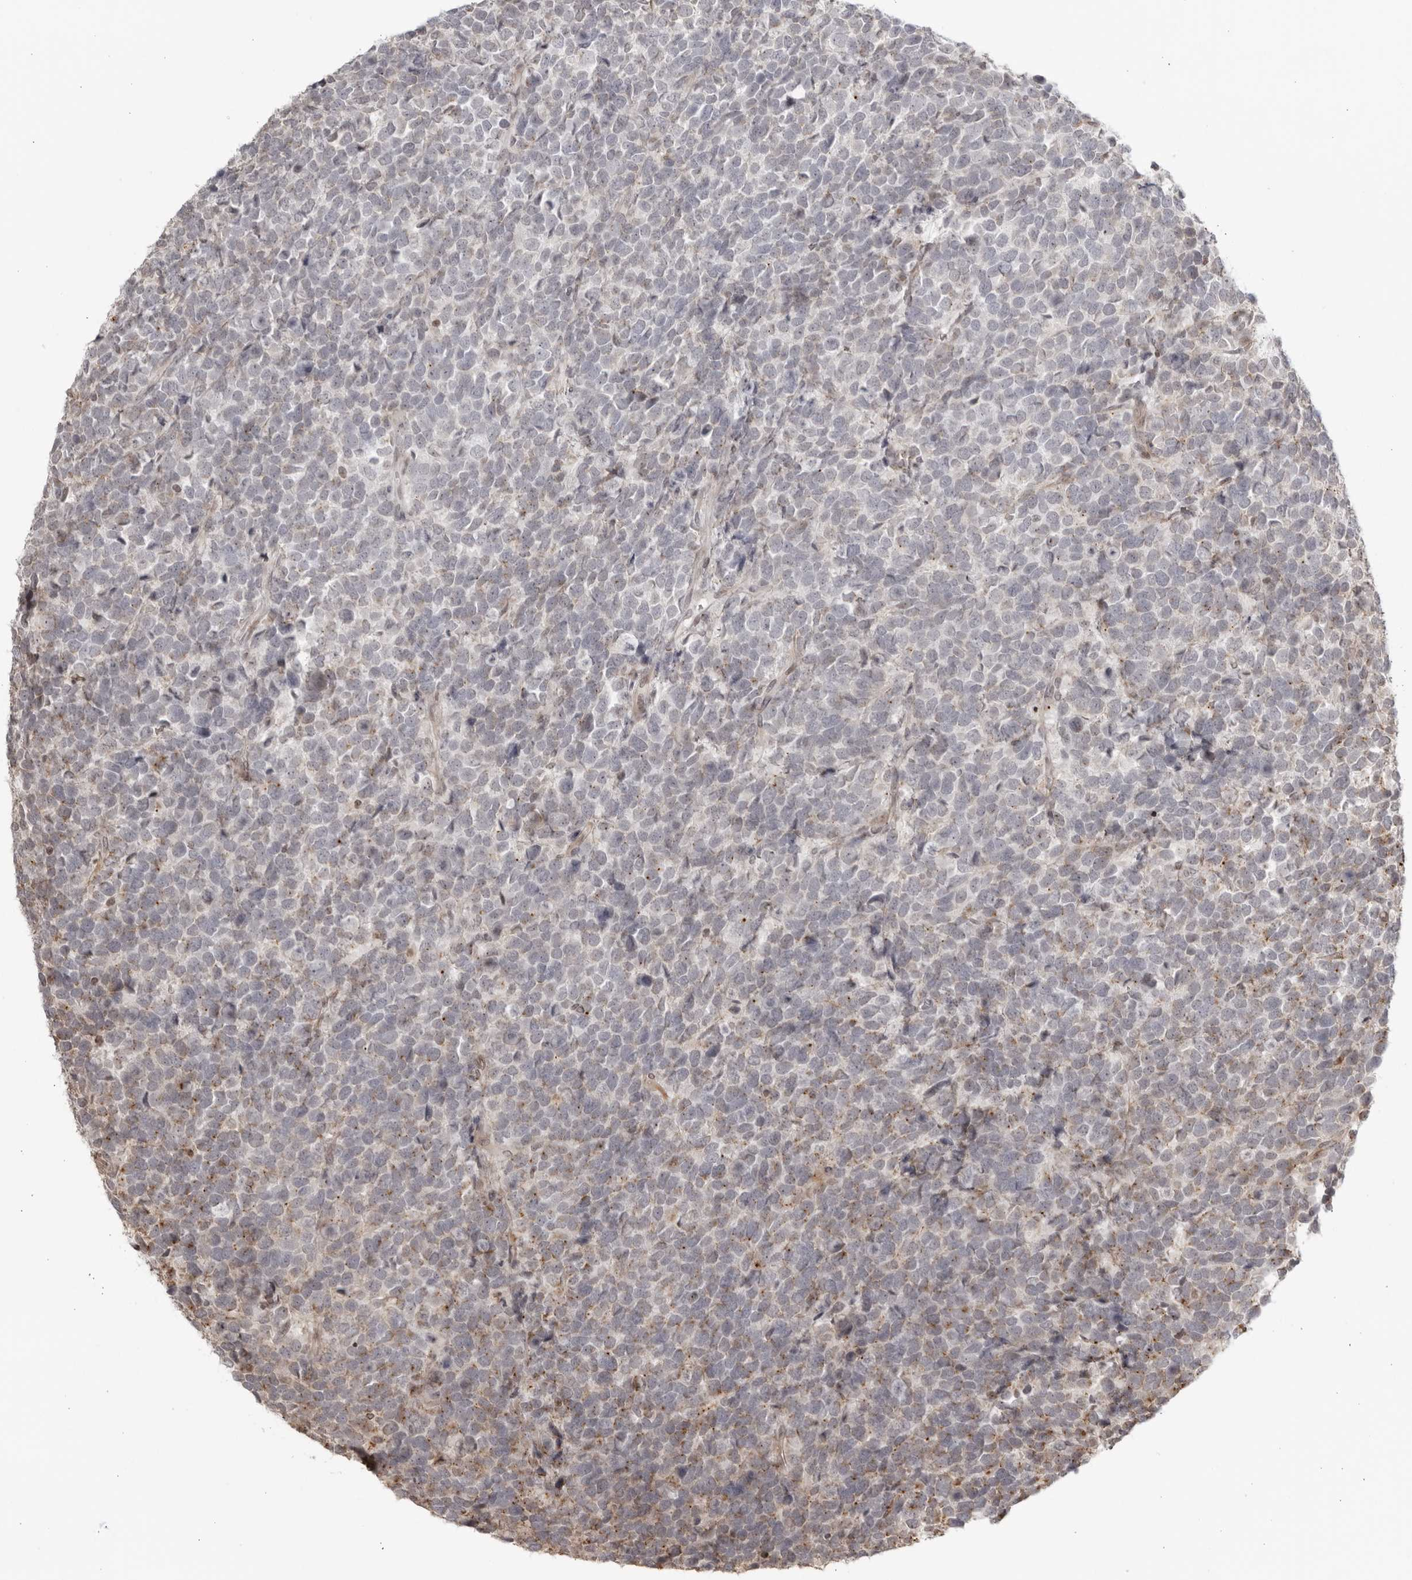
{"staining": {"intensity": "weak", "quantity": "<25%", "location": "cytoplasmic/membranous"}, "tissue": "urothelial cancer", "cell_type": "Tumor cells", "image_type": "cancer", "snomed": [{"axis": "morphology", "description": "Urothelial carcinoma, High grade"}, {"axis": "topography", "description": "Urinary bladder"}], "caption": "Image shows no significant protein expression in tumor cells of high-grade urothelial carcinoma. The staining is performed using DAB (3,3'-diaminobenzidine) brown chromogen with nuclei counter-stained in using hematoxylin.", "gene": "TCF21", "patient": {"sex": "female", "age": 82}}